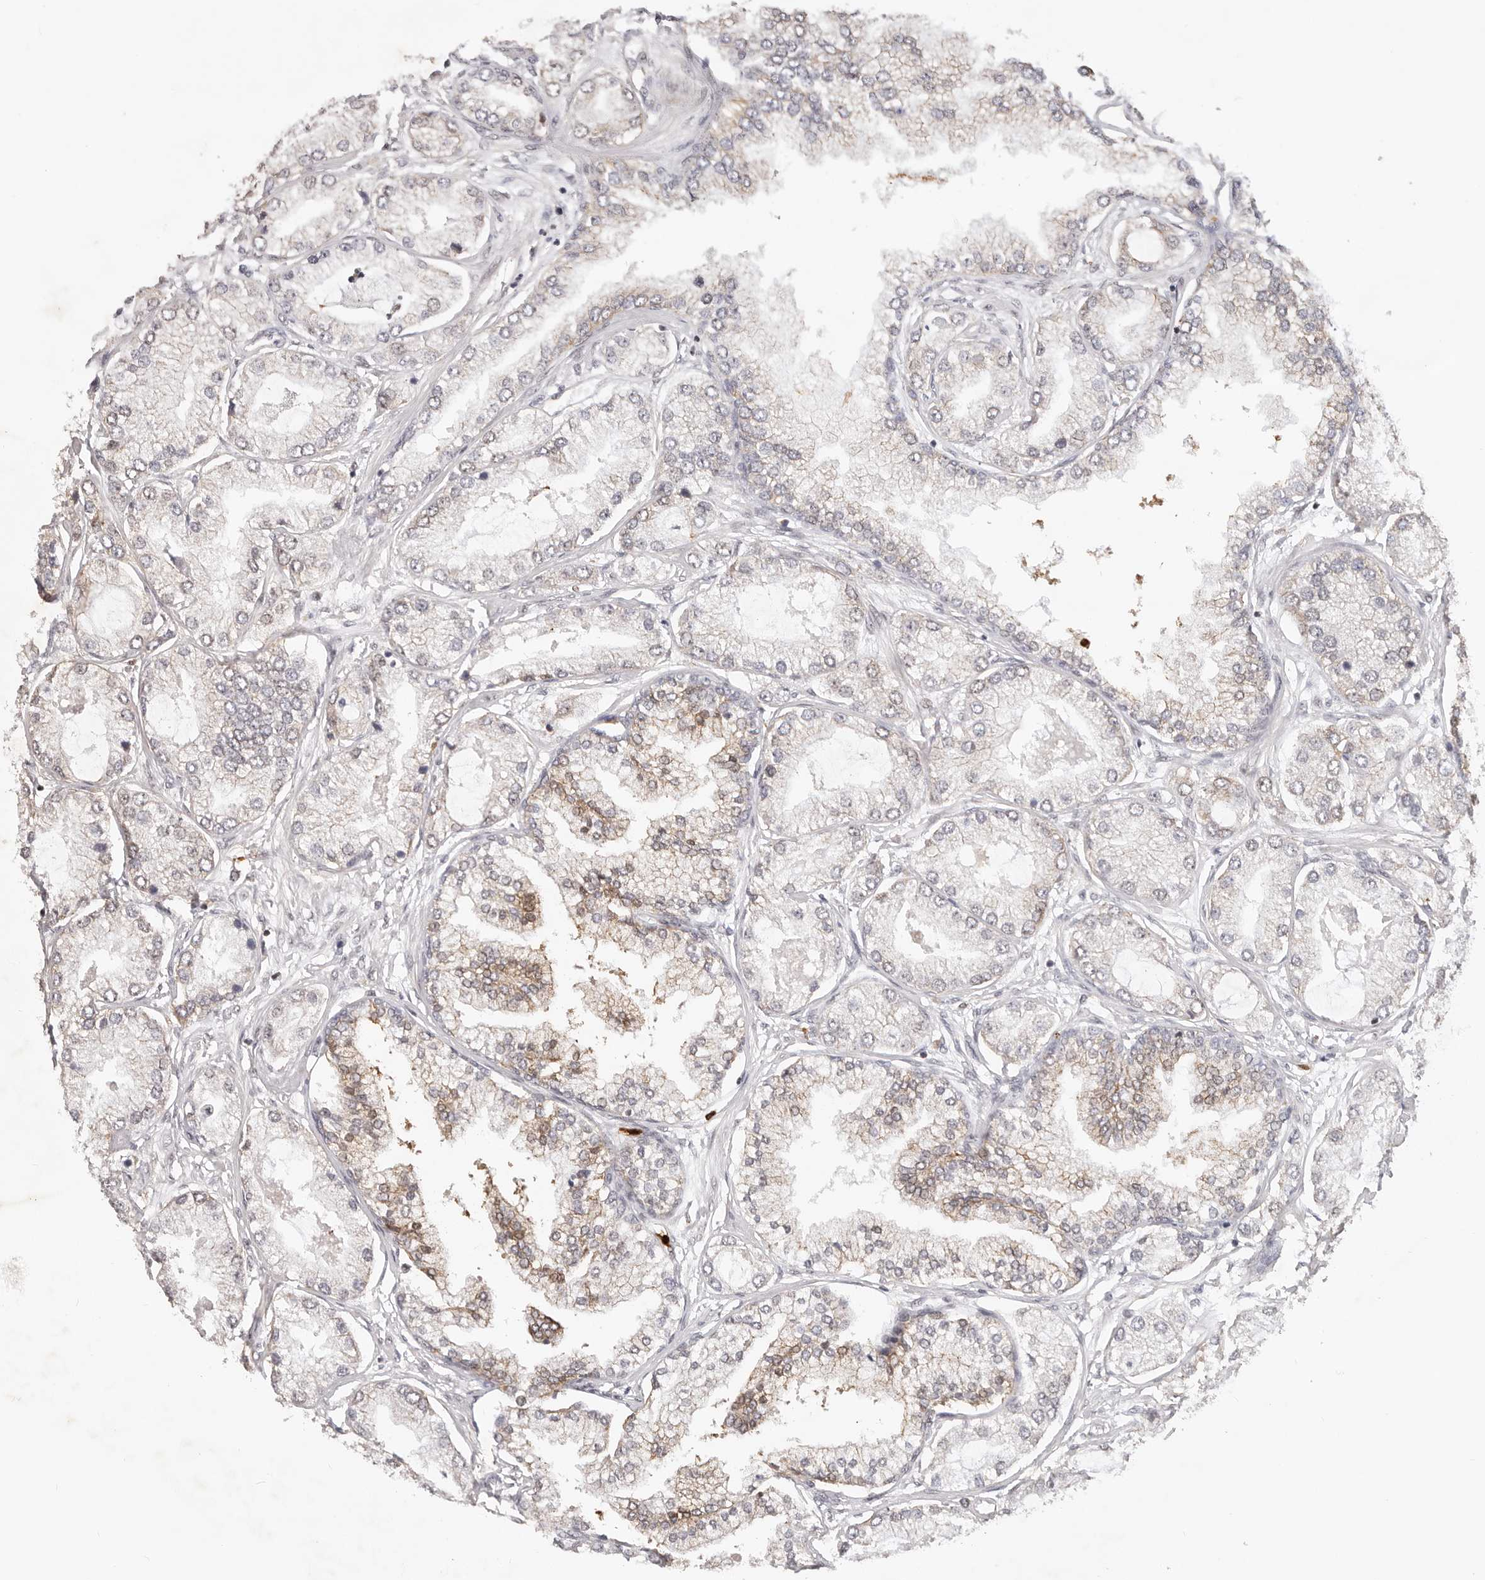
{"staining": {"intensity": "weak", "quantity": "25%-75%", "location": "cytoplasmic/membranous"}, "tissue": "prostate cancer", "cell_type": "Tumor cells", "image_type": "cancer", "snomed": [{"axis": "morphology", "description": "Adenocarcinoma, Low grade"}, {"axis": "topography", "description": "Prostate"}], "caption": "Weak cytoplasmic/membranous staining is seen in approximately 25%-75% of tumor cells in prostate cancer (adenocarcinoma (low-grade)).", "gene": "AFDN", "patient": {"sex": "male", "age": 62}}